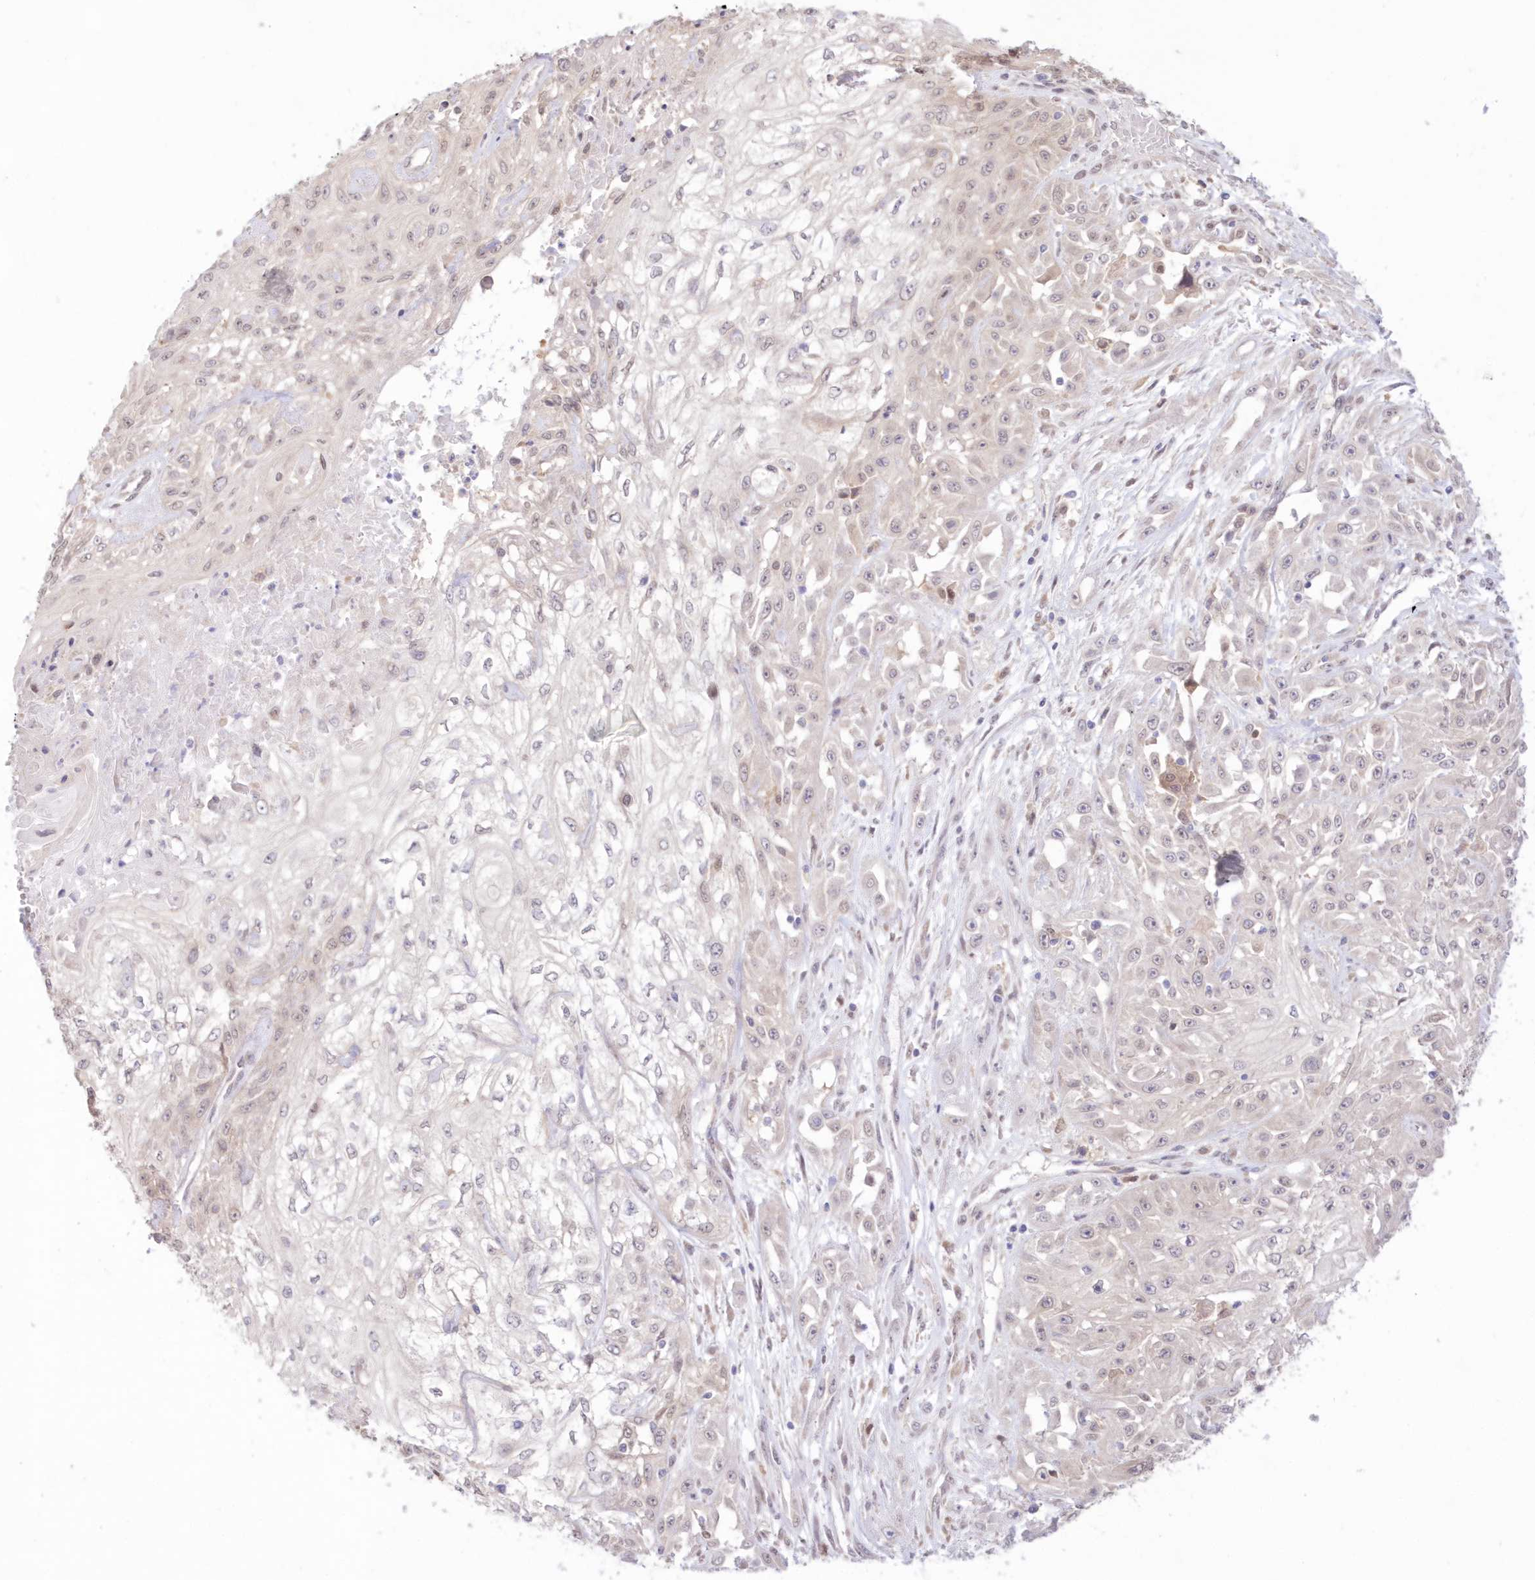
{"staining": {"intensity": "weak", "quantity": "25%-75%", "location": "nuclear"}, "tissue": "skin cancer", "cell_type": "Tumor cells", "image_type": "cancer", "snomed": [{"axis": "morphology", "description": "Squamous cell carcinoma, NOS"}, {"axis": "morphology", "description": "Squamous cell carcinoma, metastatic, NOS"}, {"axis": "topography", "description": "Skin"}, {"axis": "topography", "description": "Lymph node"}], "caption": "About 25%-75% of tumor cells in human skin cancer (squamous cell carcinoma) show weak nuclear protein expression as visualized by brown immunohistochemical staining.", "gene": "RNPEP", "patient": {"sex": "male", "age": 75}}